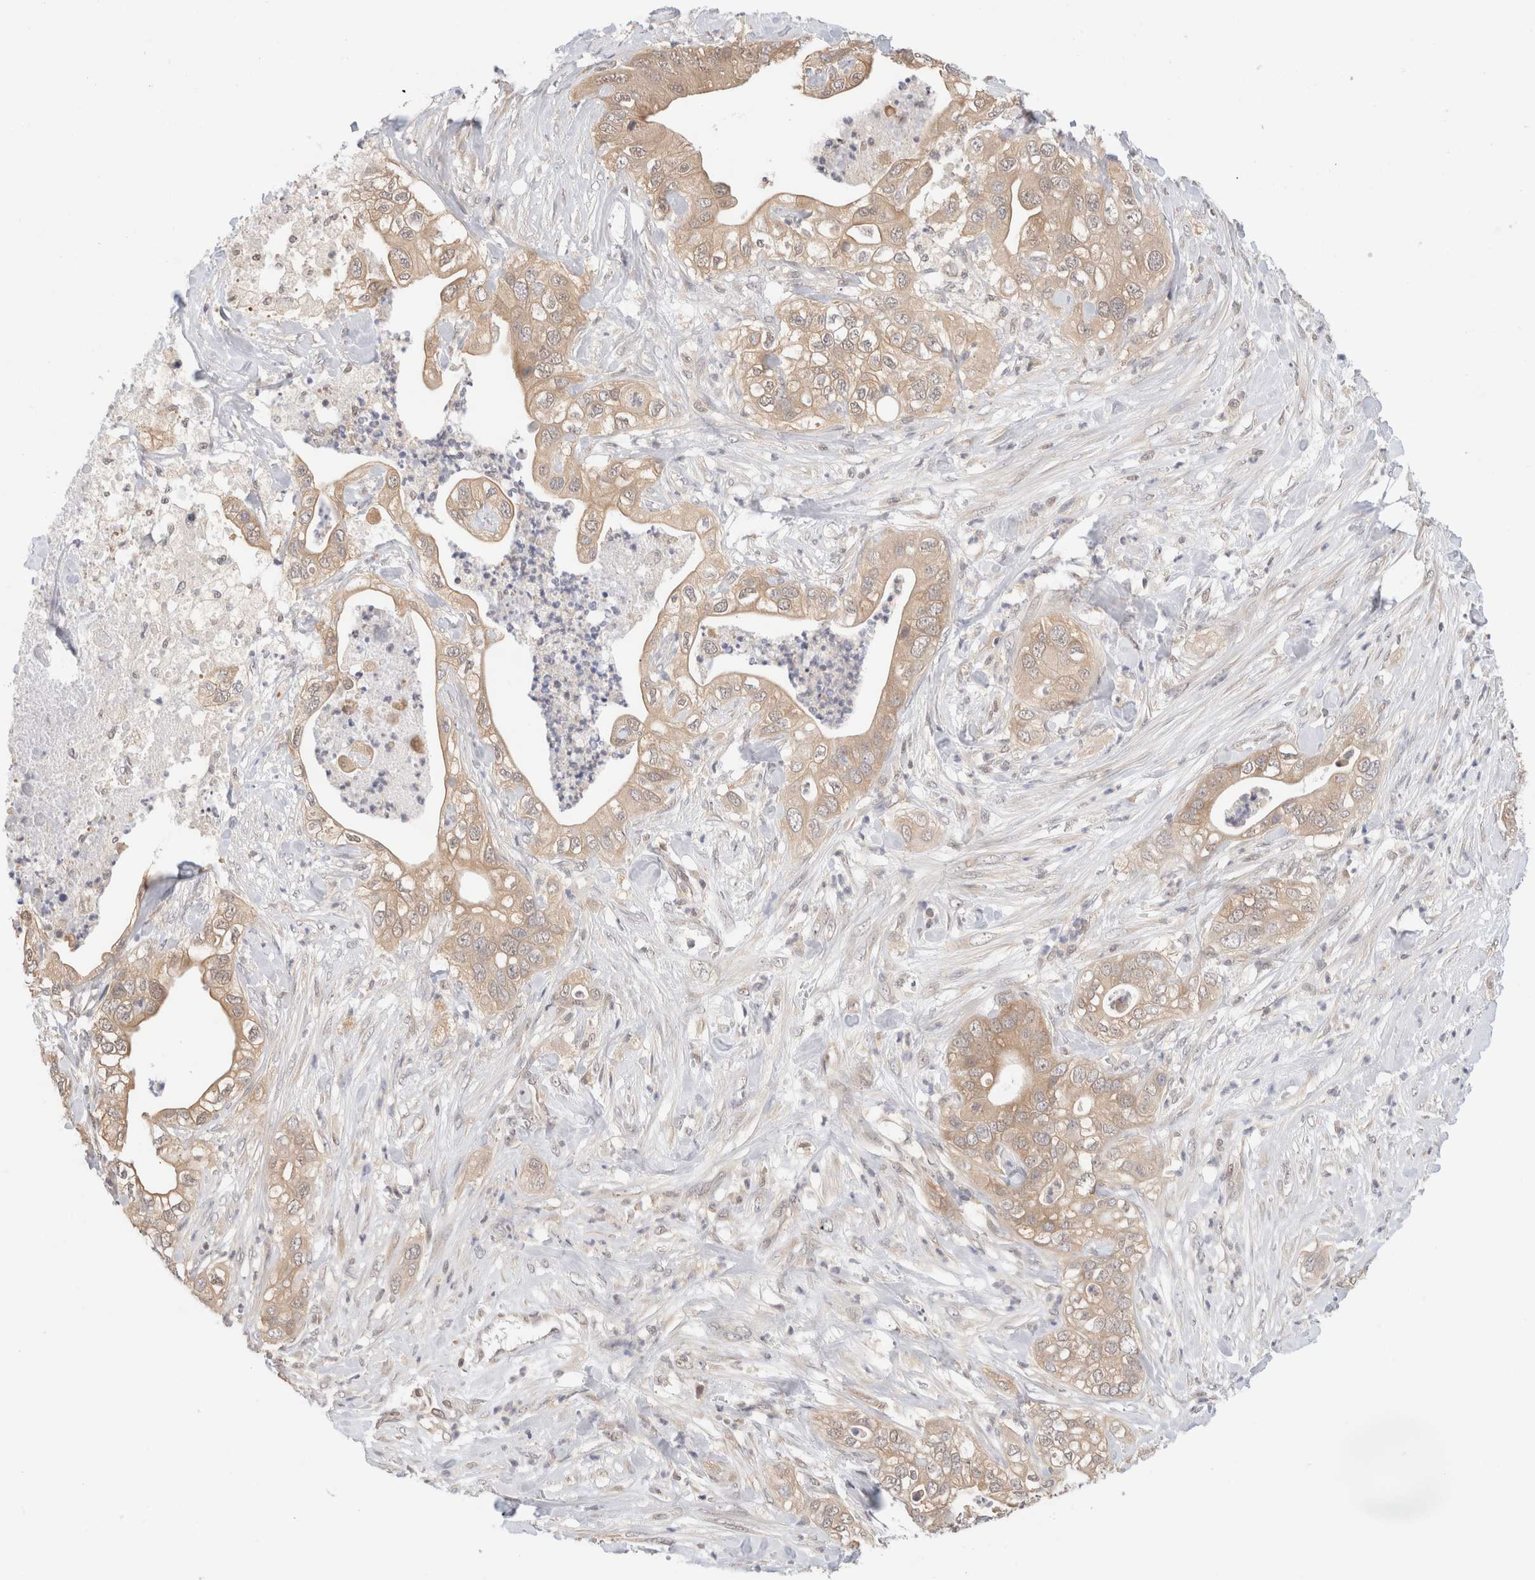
{"staining": {"intensity": "weak", "quantity": ">75%", "location": "cytoplasmic/membranous"}, "tissue": "pancreatic cancer", "cell_type": "Tumor cells", "image_type": "cancer", "snomed": [{"axis": "morphology", "description": "Adenocarcinoma, NOS"}, {"axis": "topography", "description": "Pancreas"}], "caption": "Tumor cells demonstrate weak cytoplasmic/membranous positivity in about >75% of cells in adenocarcinoma (pancreatic). (DAB (3,3'-diaminobenzidine) IHC, brown staining for protein, blue staining for nuclei).", "gene": "C17orf97", "patient": {"sex": "female", "age": 78}}